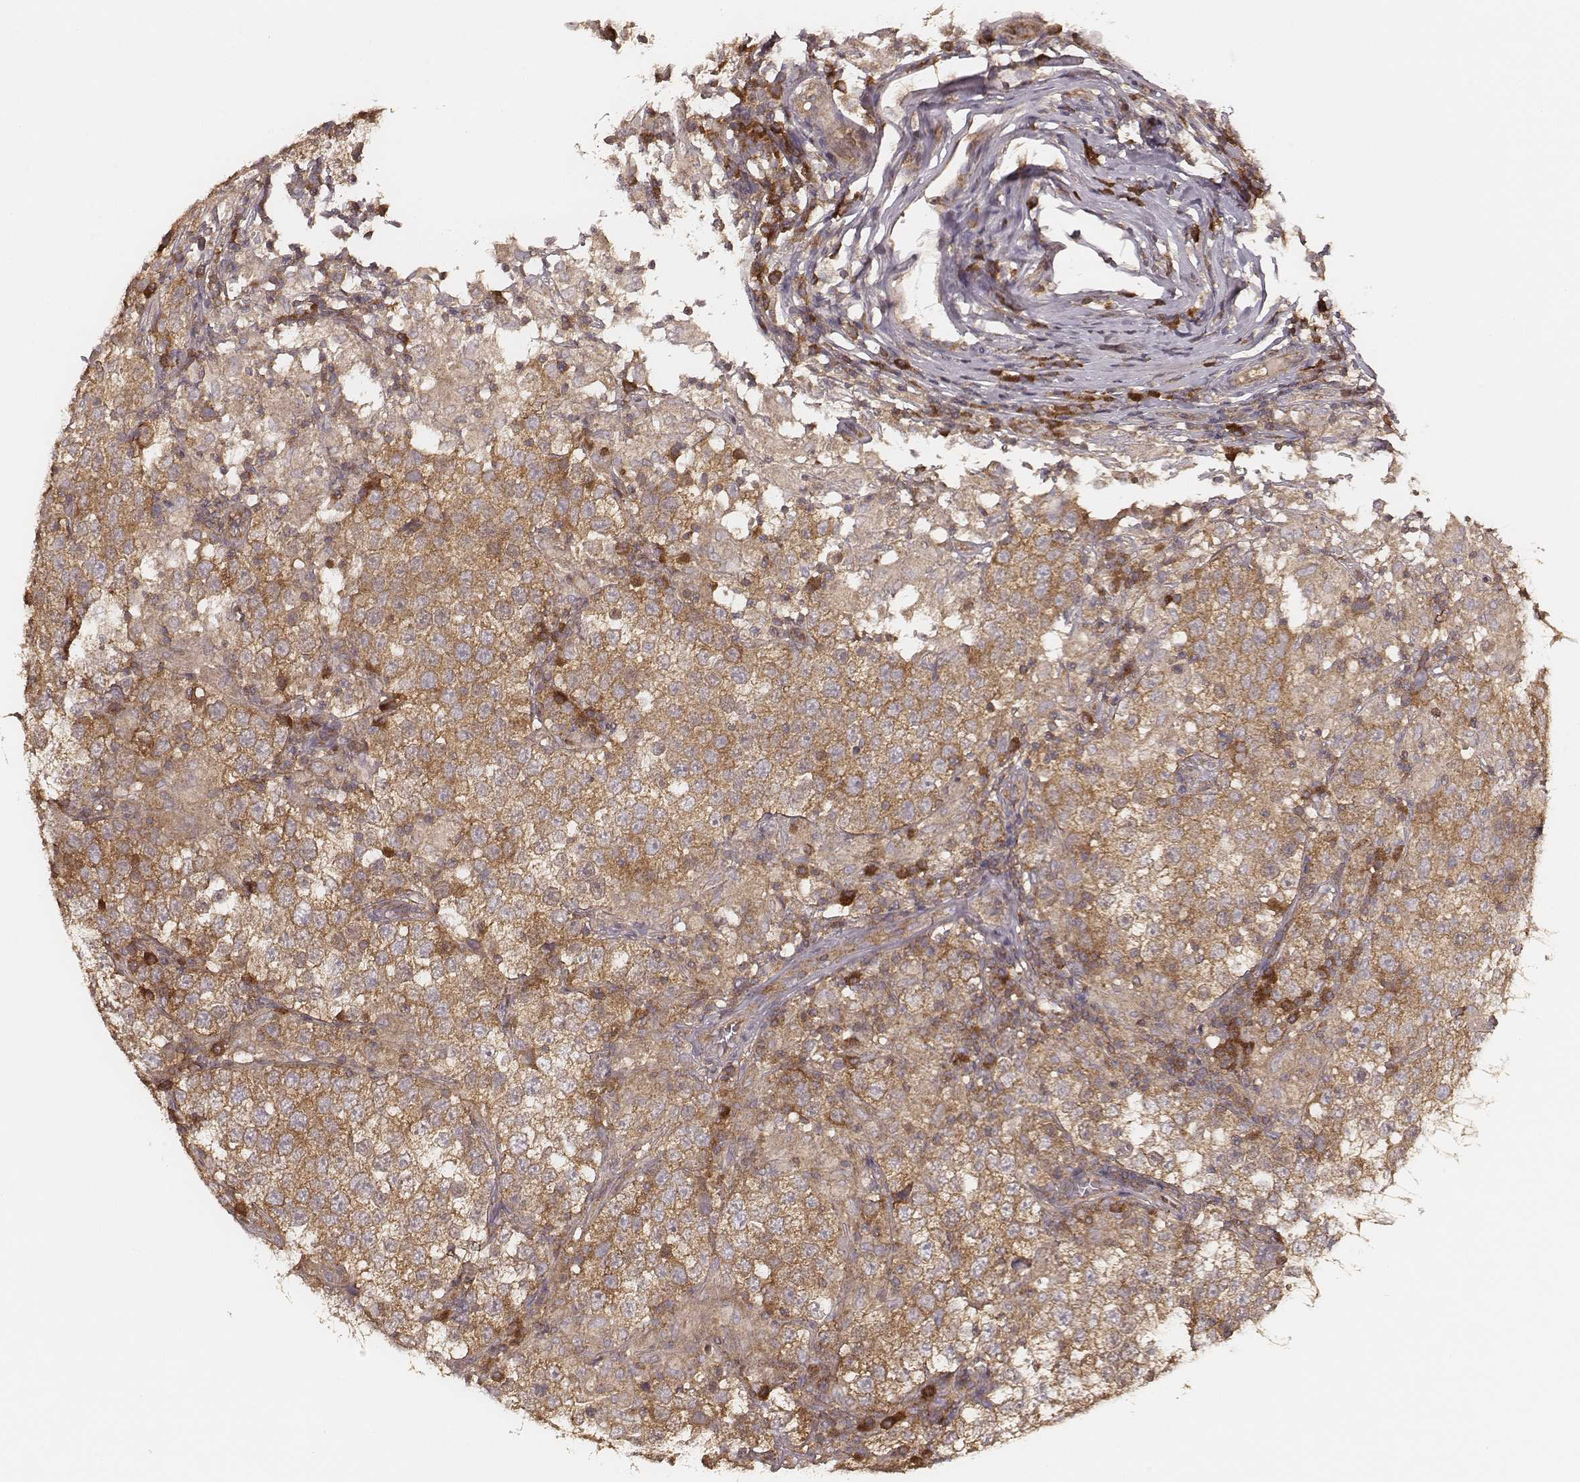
{"staining": {"intensity": "weak", "quantity": ">75%", "location": "cytoplasmic/membranous"}, "tissue": "testis cancer", "cell_type": "Tumor cells", "image_type": "cancer", "snomed": [{"axis": "morphology", "description": "Seminoma, NOS"}, {"axis": "morphology", "description": "Carcinoma, Embryonal, NOS"}, {"axis": "topography", "description": "Testis"}], "caption": "Protein expression analysis of human seminoma (testis) reveals weak cytoplasmic/membranous positivity in about >75% of tumor cells.", "gene": "CARS1", "patient": {"sex": "male", "age": 41}}